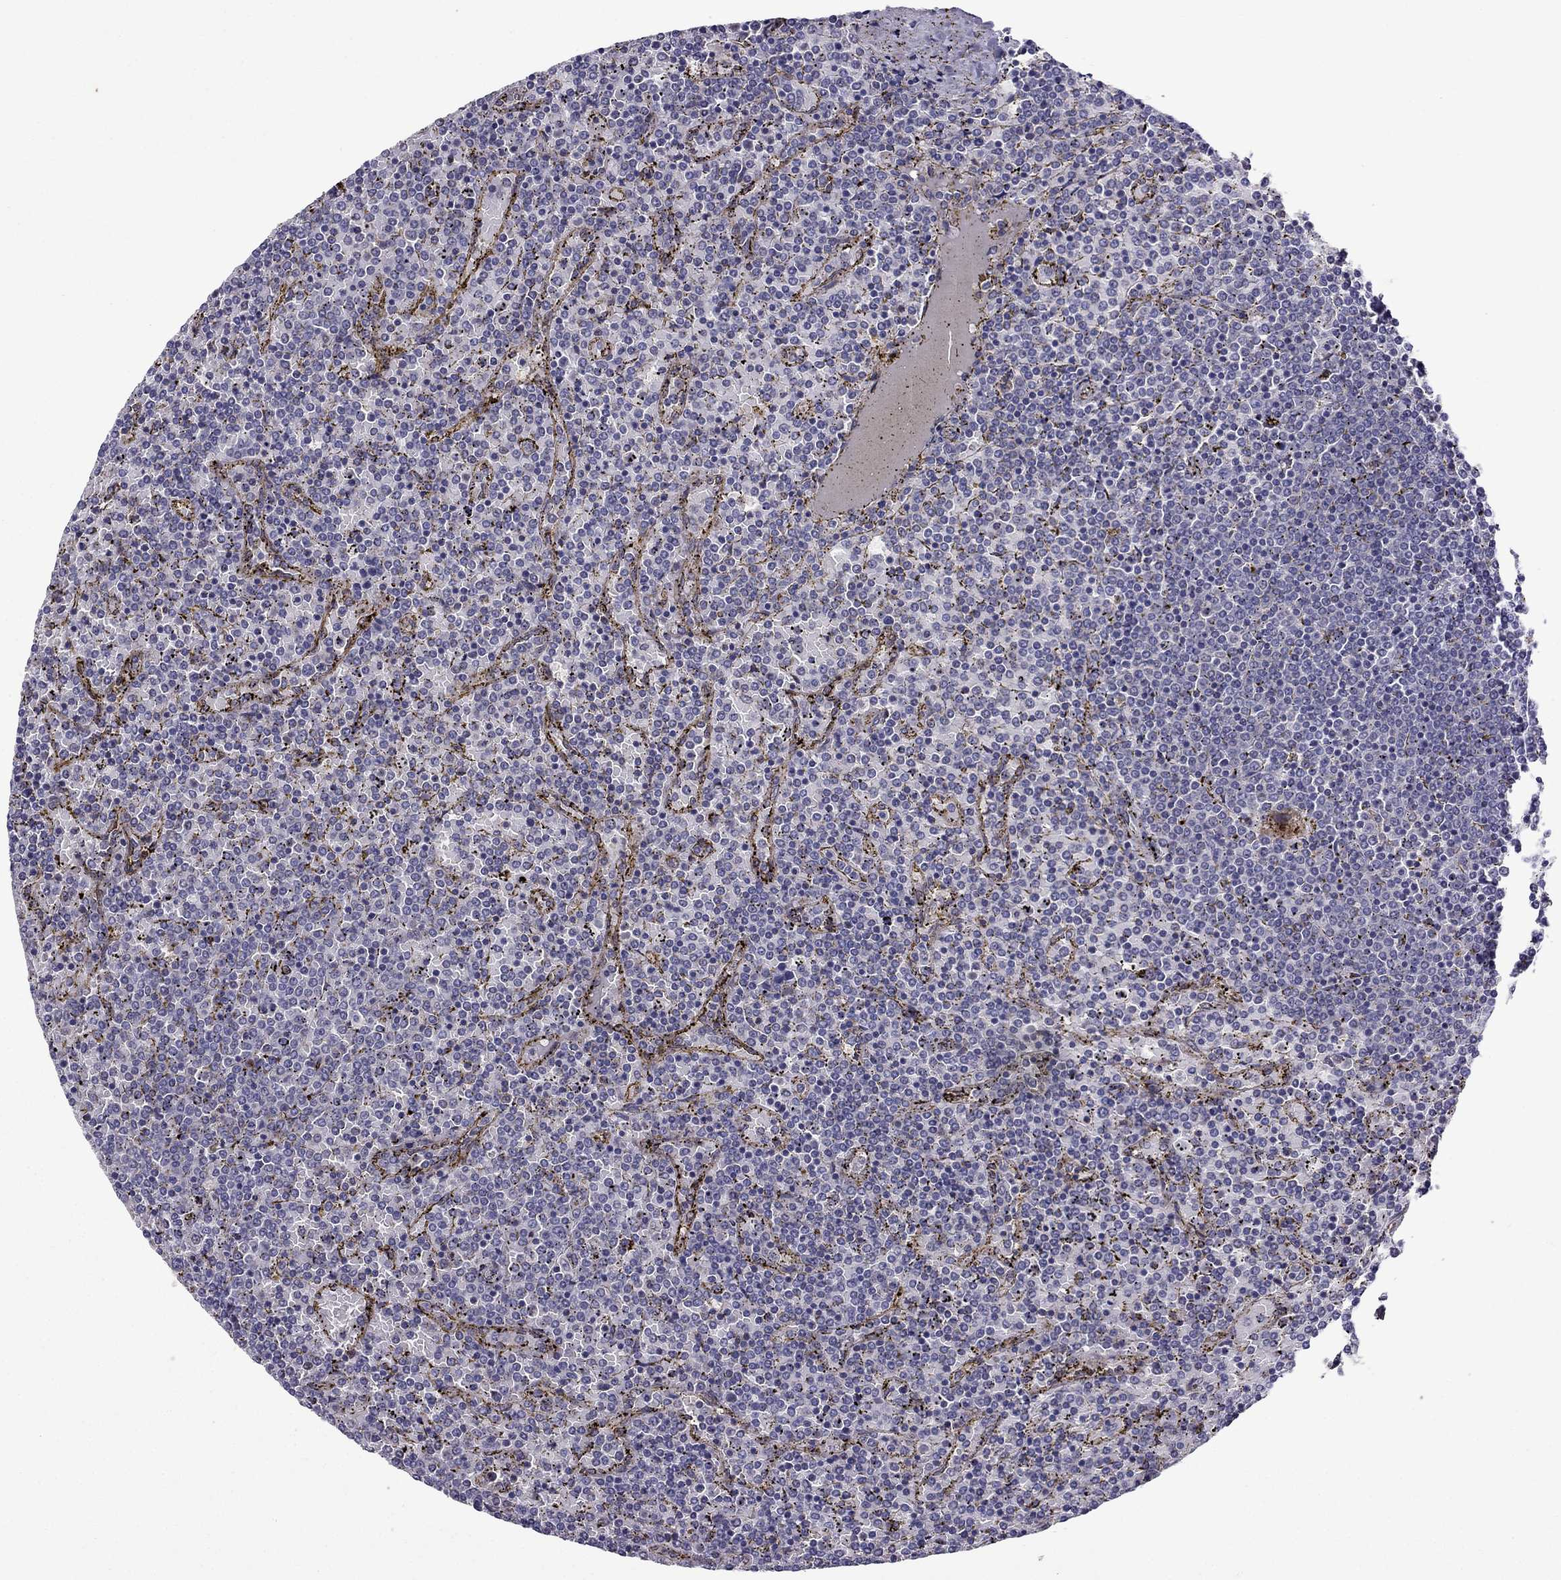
{"staining": {"intensity": "negative", "quantity": "none", "location": "none"}, "tissue": "lymphoma", "cell_type": "Tumor cells", "image_type": "cancer", "snomed": [{"axis": "morphology", "description": "Malignant lymphoma, non-Hodgkin's type, Low grade"}, {"axis": "topography", "description": "Spleen"}], "caption": "Lymphoma was stained to show a protein in brown. There is no significant expression in tumor cells.", "gene": "CDK5", "patient": {"sex": "female", "age": 77}}